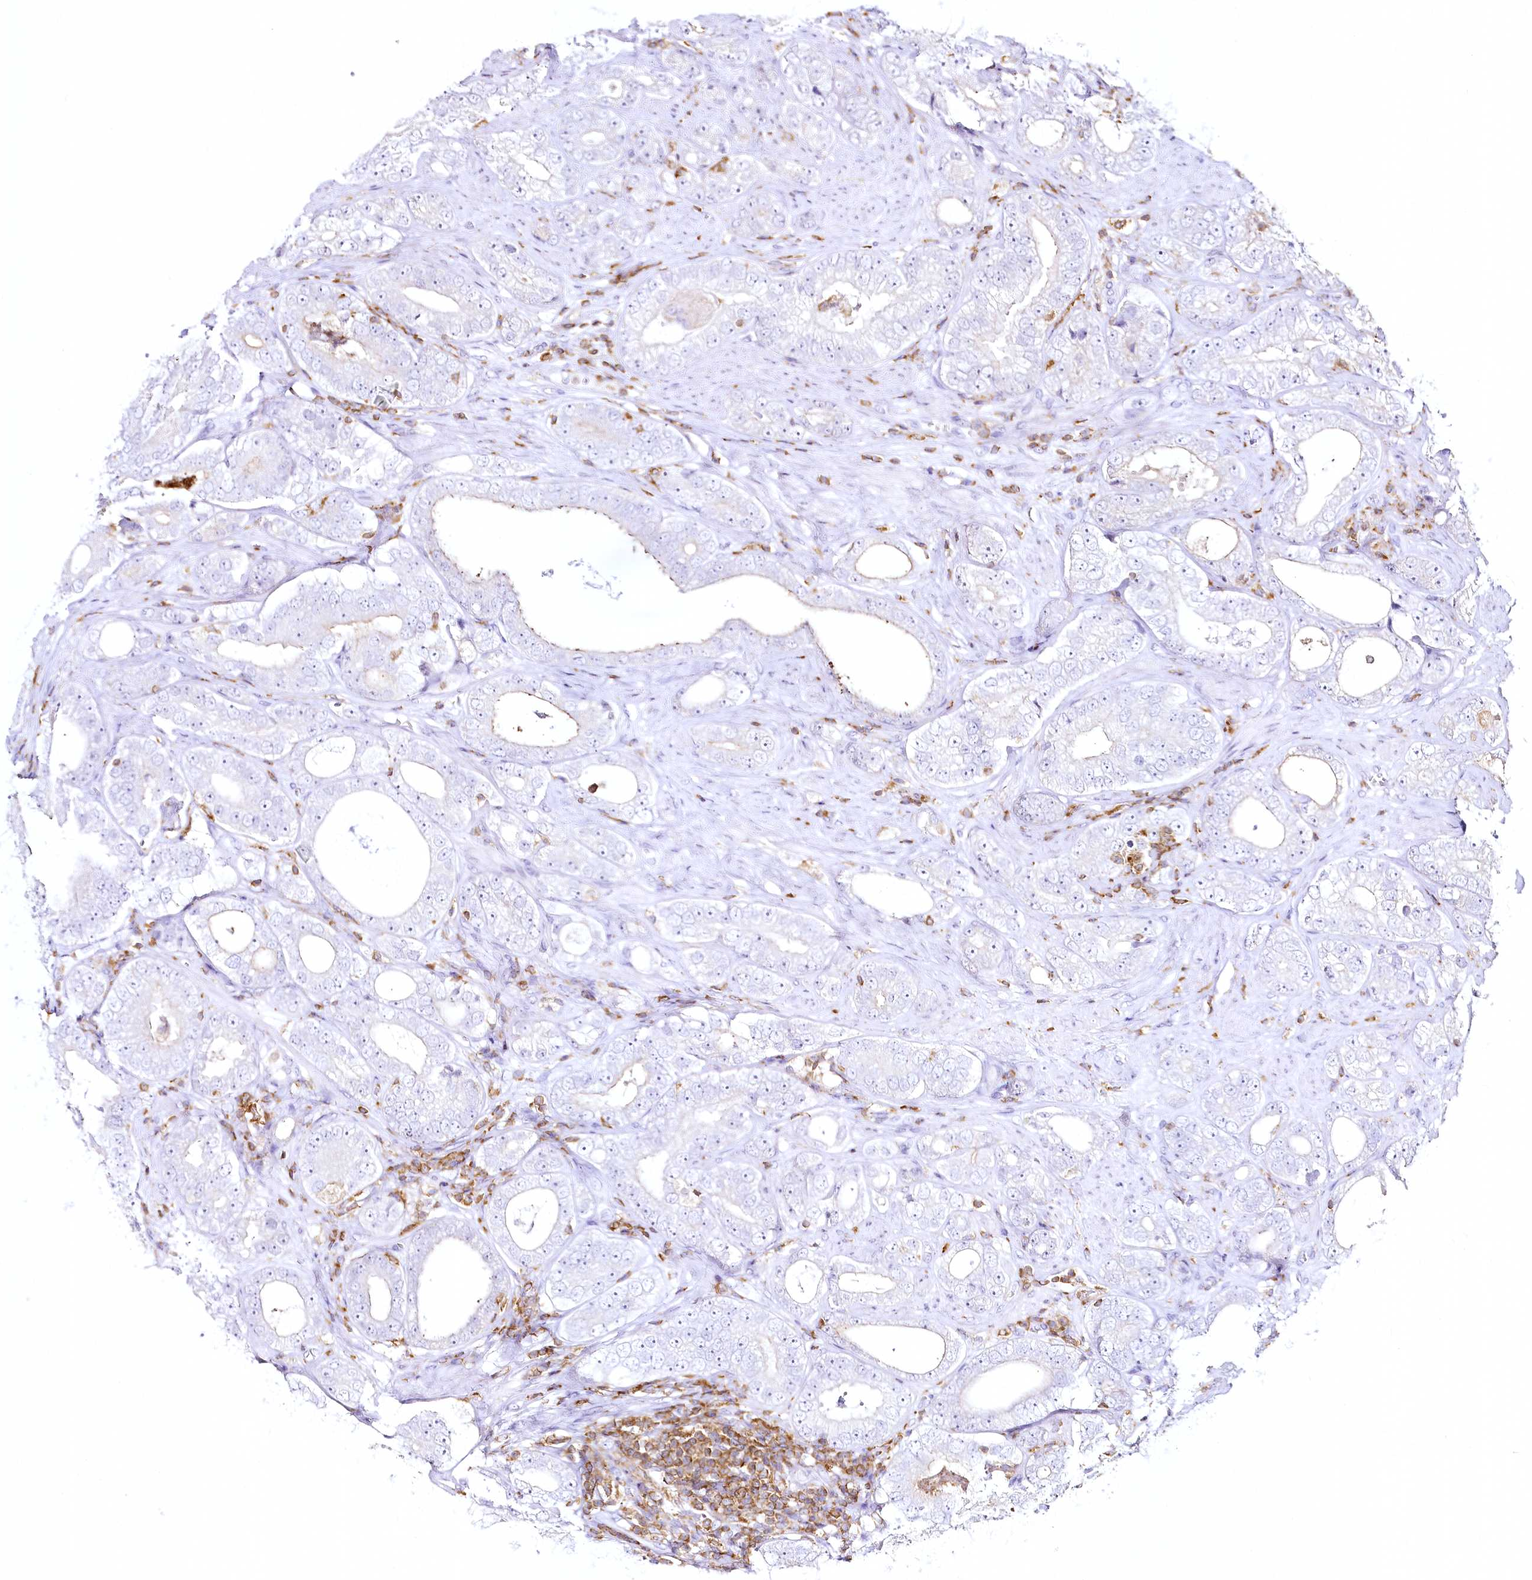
{"staining": {"intensity": "negative", "quantity": "none", "location": "none"}, "tissue": "prostate cancer", "cell_type": "Tumor cells", "image_type": "cancer", "snomed": [{"axis": "morphology", "description": "Adenocarcinoma, High grade"}, {"axis": "topography", "description": "Prostate"}], "caption": "DAB (3,3'-diaminobenzidine) immunohistochemical staining of prostate high-grade adenocarcinoma reveals no significant positivity in tumor cells.", "gene": "DOCK2", "patient": {"sex": "male", "age": 56}}